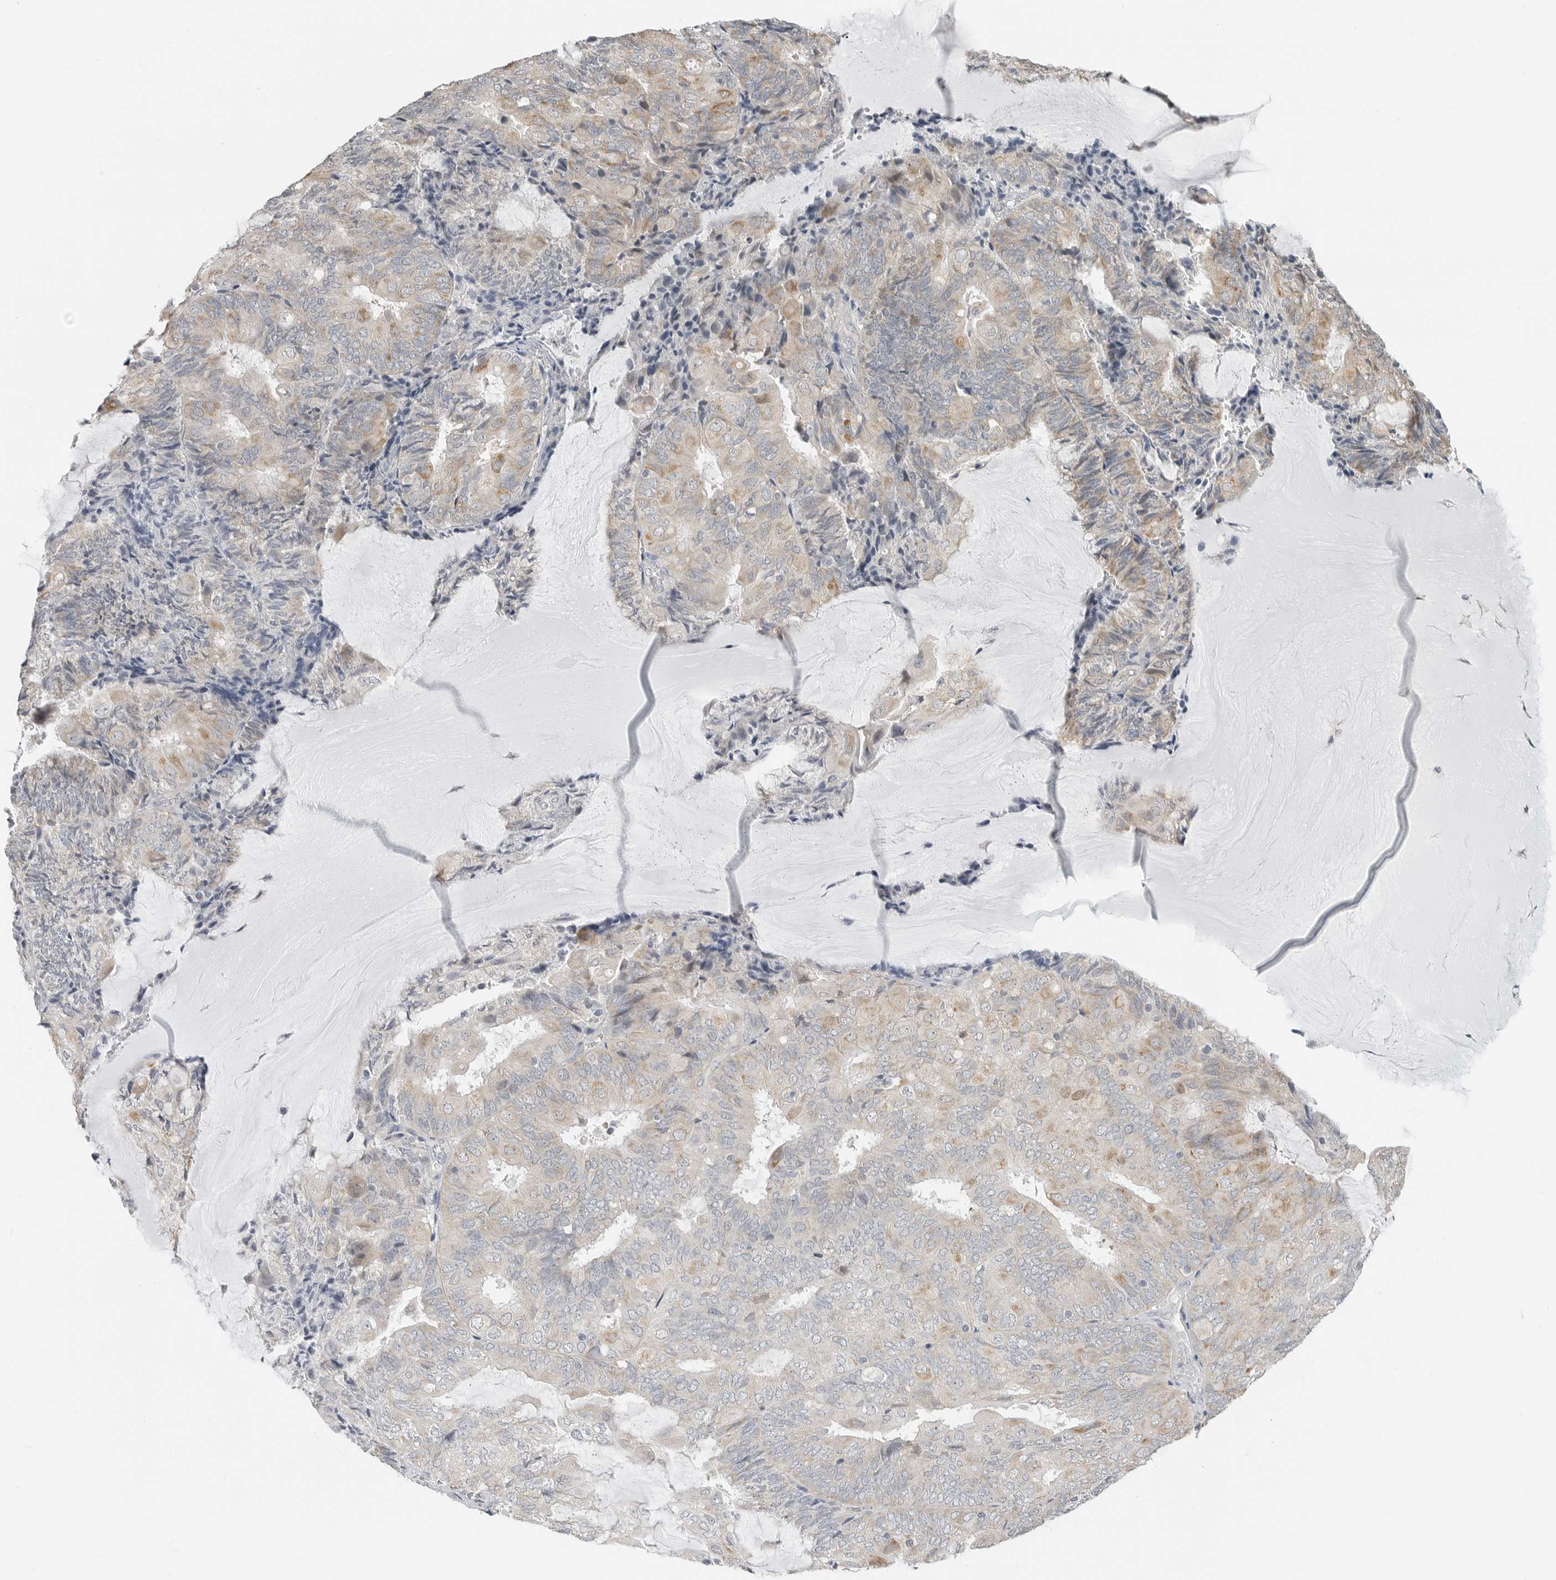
{"staining": {"intensity": "weak", "quantity": "<25%", "location": "cytoplasmic/membranous"}, "tissue": "endometrial cancer", "cell_type": "Tumor cells", "image_type": "cancer", "snomed": [{"axis": "morphology", "description": "Adenocarcinoma, NOS"}, {"axis": "topography", "description": "Endometrium"}], "caption": "Immunohistochemistry (IHC) of human endometrial cancer demonstrates no expression in tumor cells.", "gene": "IL12RB2", "patient": {"sex": "female", "age": 81}}